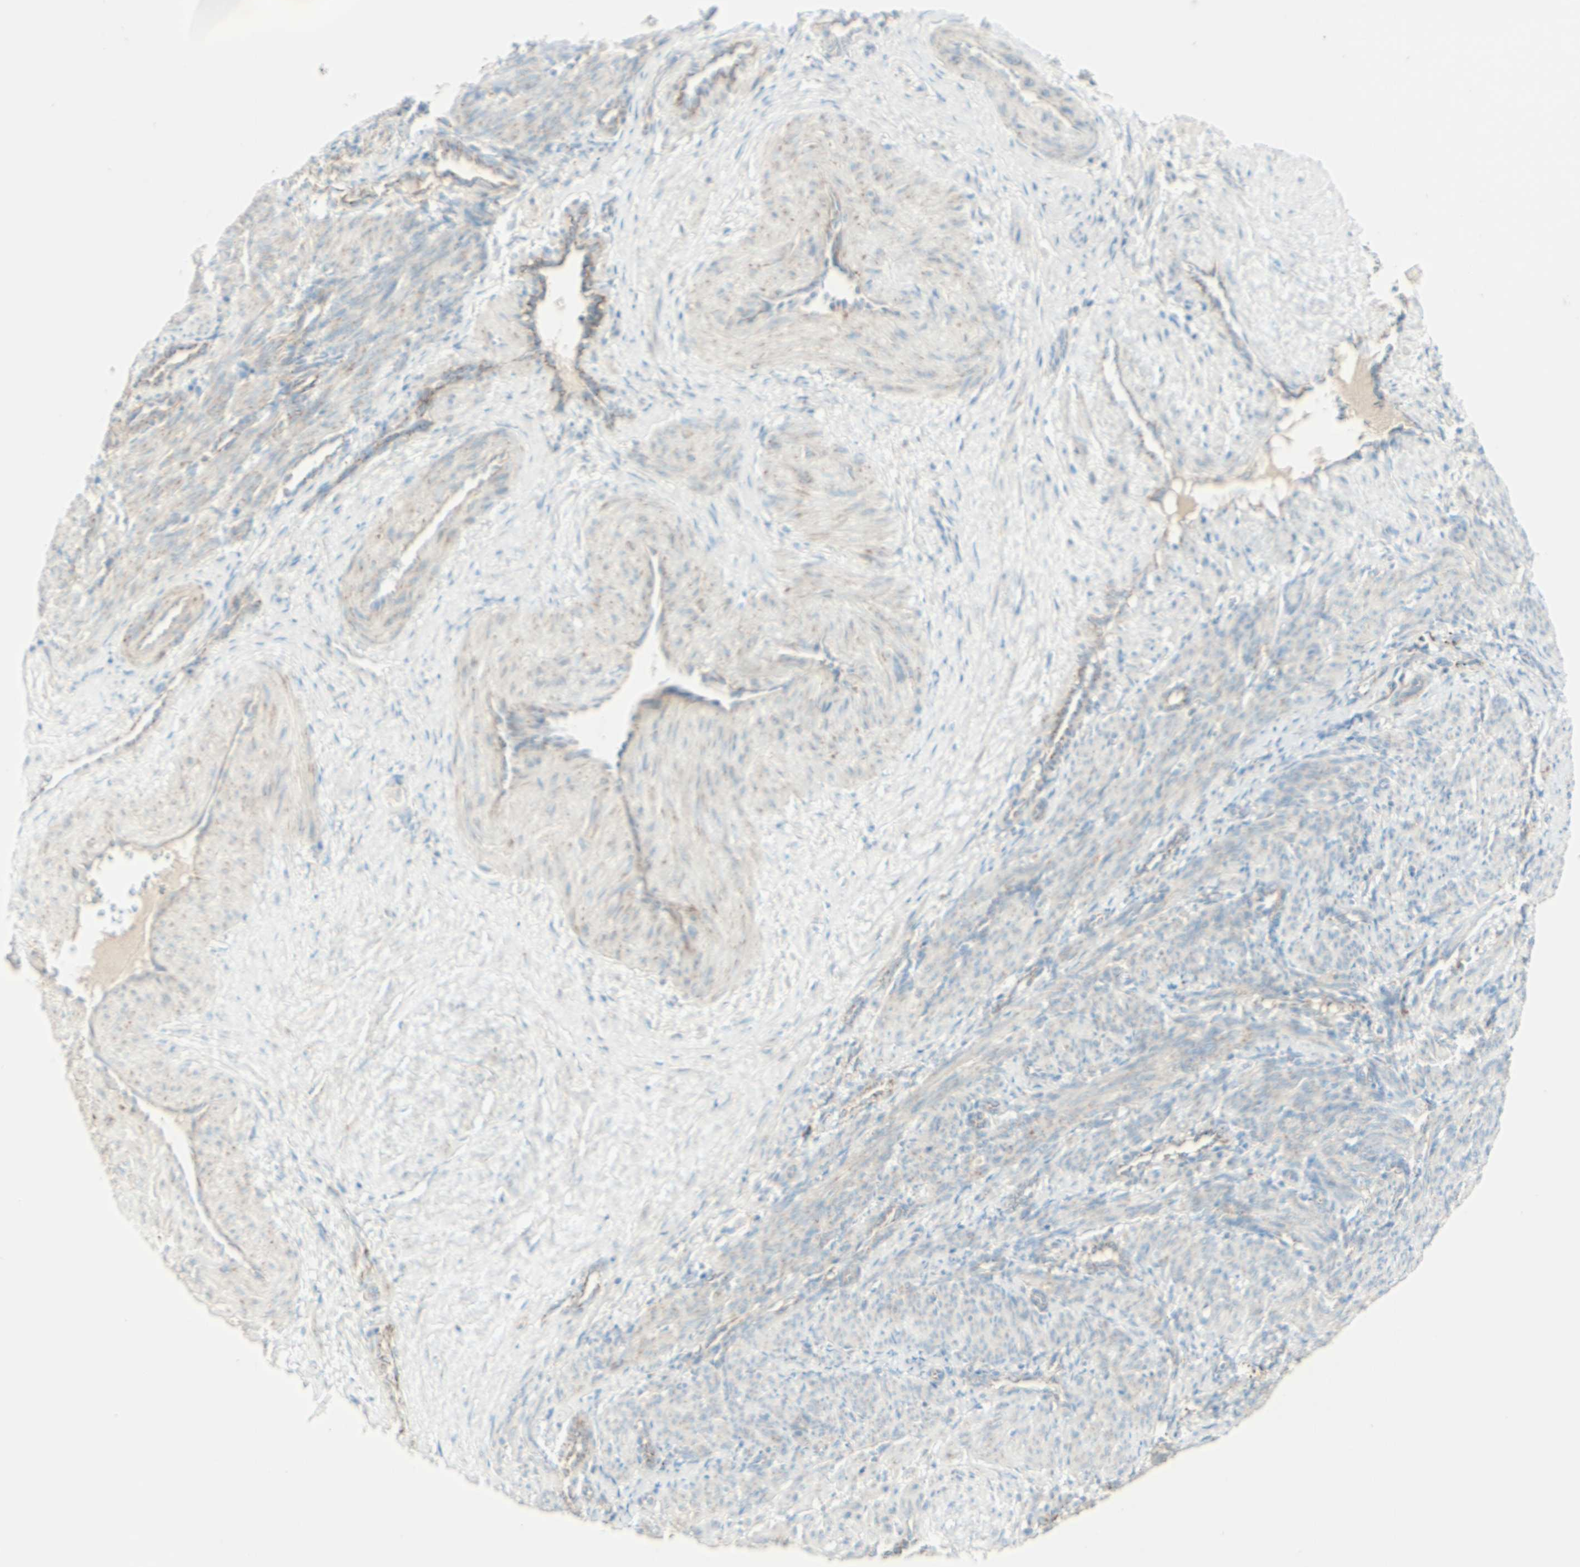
{"staining": {"intensity": "moderate", "quantity": "<25%", "location": "cytoplasmic/membranous"}, "tissue": "smooth muscle", "cell_type": "Smooth muscle cells", "image_type": "normal", "snomed": [{"axis": "morphology", "description": "Normal tissue, NOS"}, {"axis": "topography", "description": "Endometrium"}], "caption": "This is a histology image of IHC staining of benign smooth muscle, which shows moderate expression in the cytoplasmic/membranous of smooth muscle cells.", "gene": "ARMC10", "patient": {"sex": "female", "age": 33}}